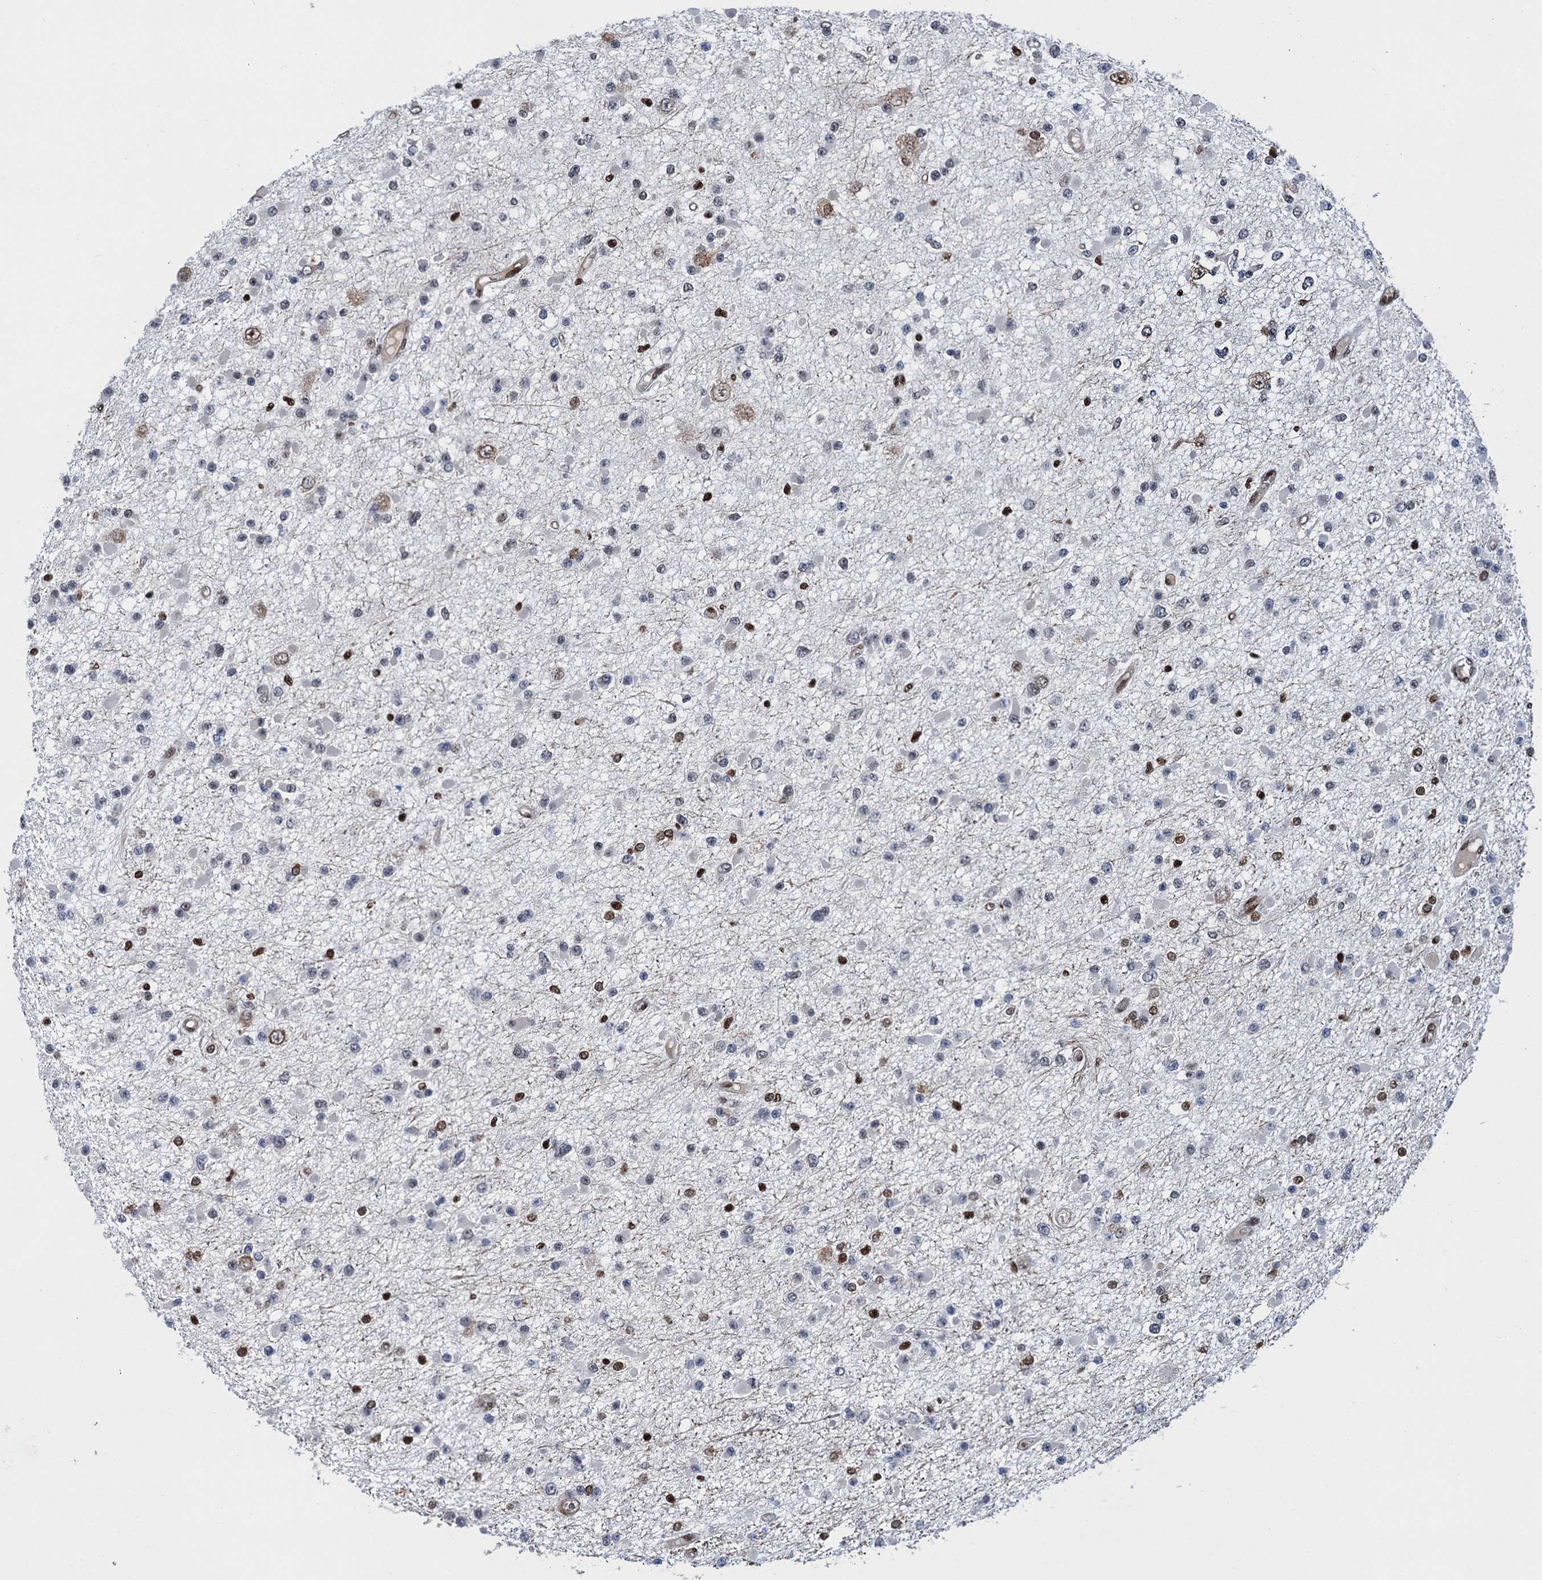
{"staining": {"intensity": "moderate", "quantity": "<25%", "location": "nuclear"}, "tissue": "glioma", "cell_type": "Tumor cells", "image_type": "cancer", "snomed": [{"axis": "morphology", "description": "Glioma, malignant, Low grade"}, {"axis": "topography", "description": "Brain"}], "caption": "Moderate nuclear protein staining is identified in approximately <25% of tumor cells in malignant low-grade glioma. Ihc stains the protein in brown and the nuclei are stained blue.", "gene": "PPP4R1", "patient": {"sex": "female", "age": 22}}